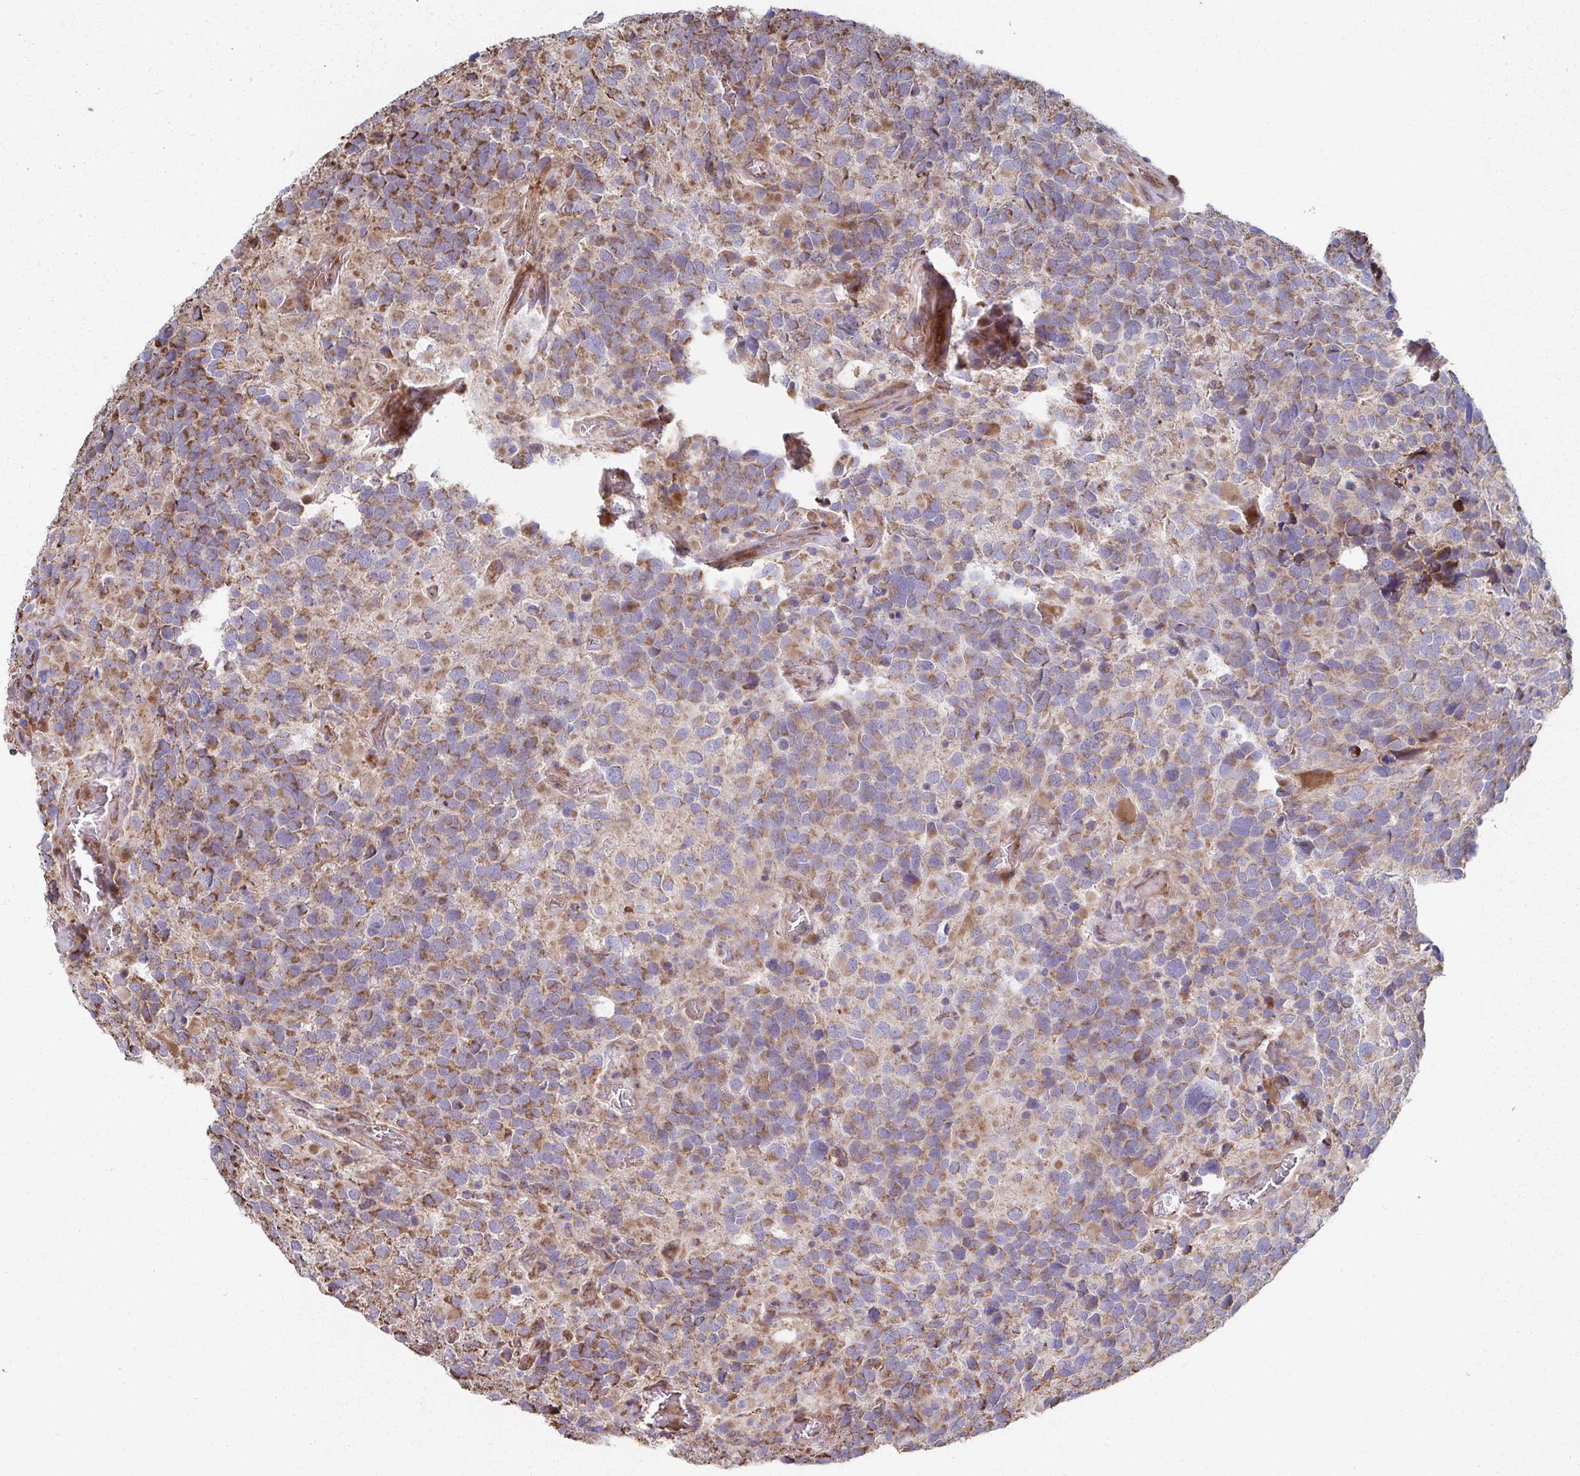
{"staining": {"intensity": "moderate", "quantity": ">75%", "location": "cytoplasmic/membranous"}, "tissue": "glioma", "cell_type": "Tumor cells", "image_type": "cancer", "snomed": [{"axis": "morphology", "description": "Glioma, malignant, High grade"}, {"axis": "topography", "description": "Brain"}], "caption": "Immunohistochemical staining of human high-grade glioma (malignant) shows moderate cytoplasmic/membranous protein positivity in approximately >75% of tumor cells. (brown staining indicates protein expression, while blue staining denotes nuclei).", "gene": "SAT1", "patient": {"sex": "female", "age": 40}}